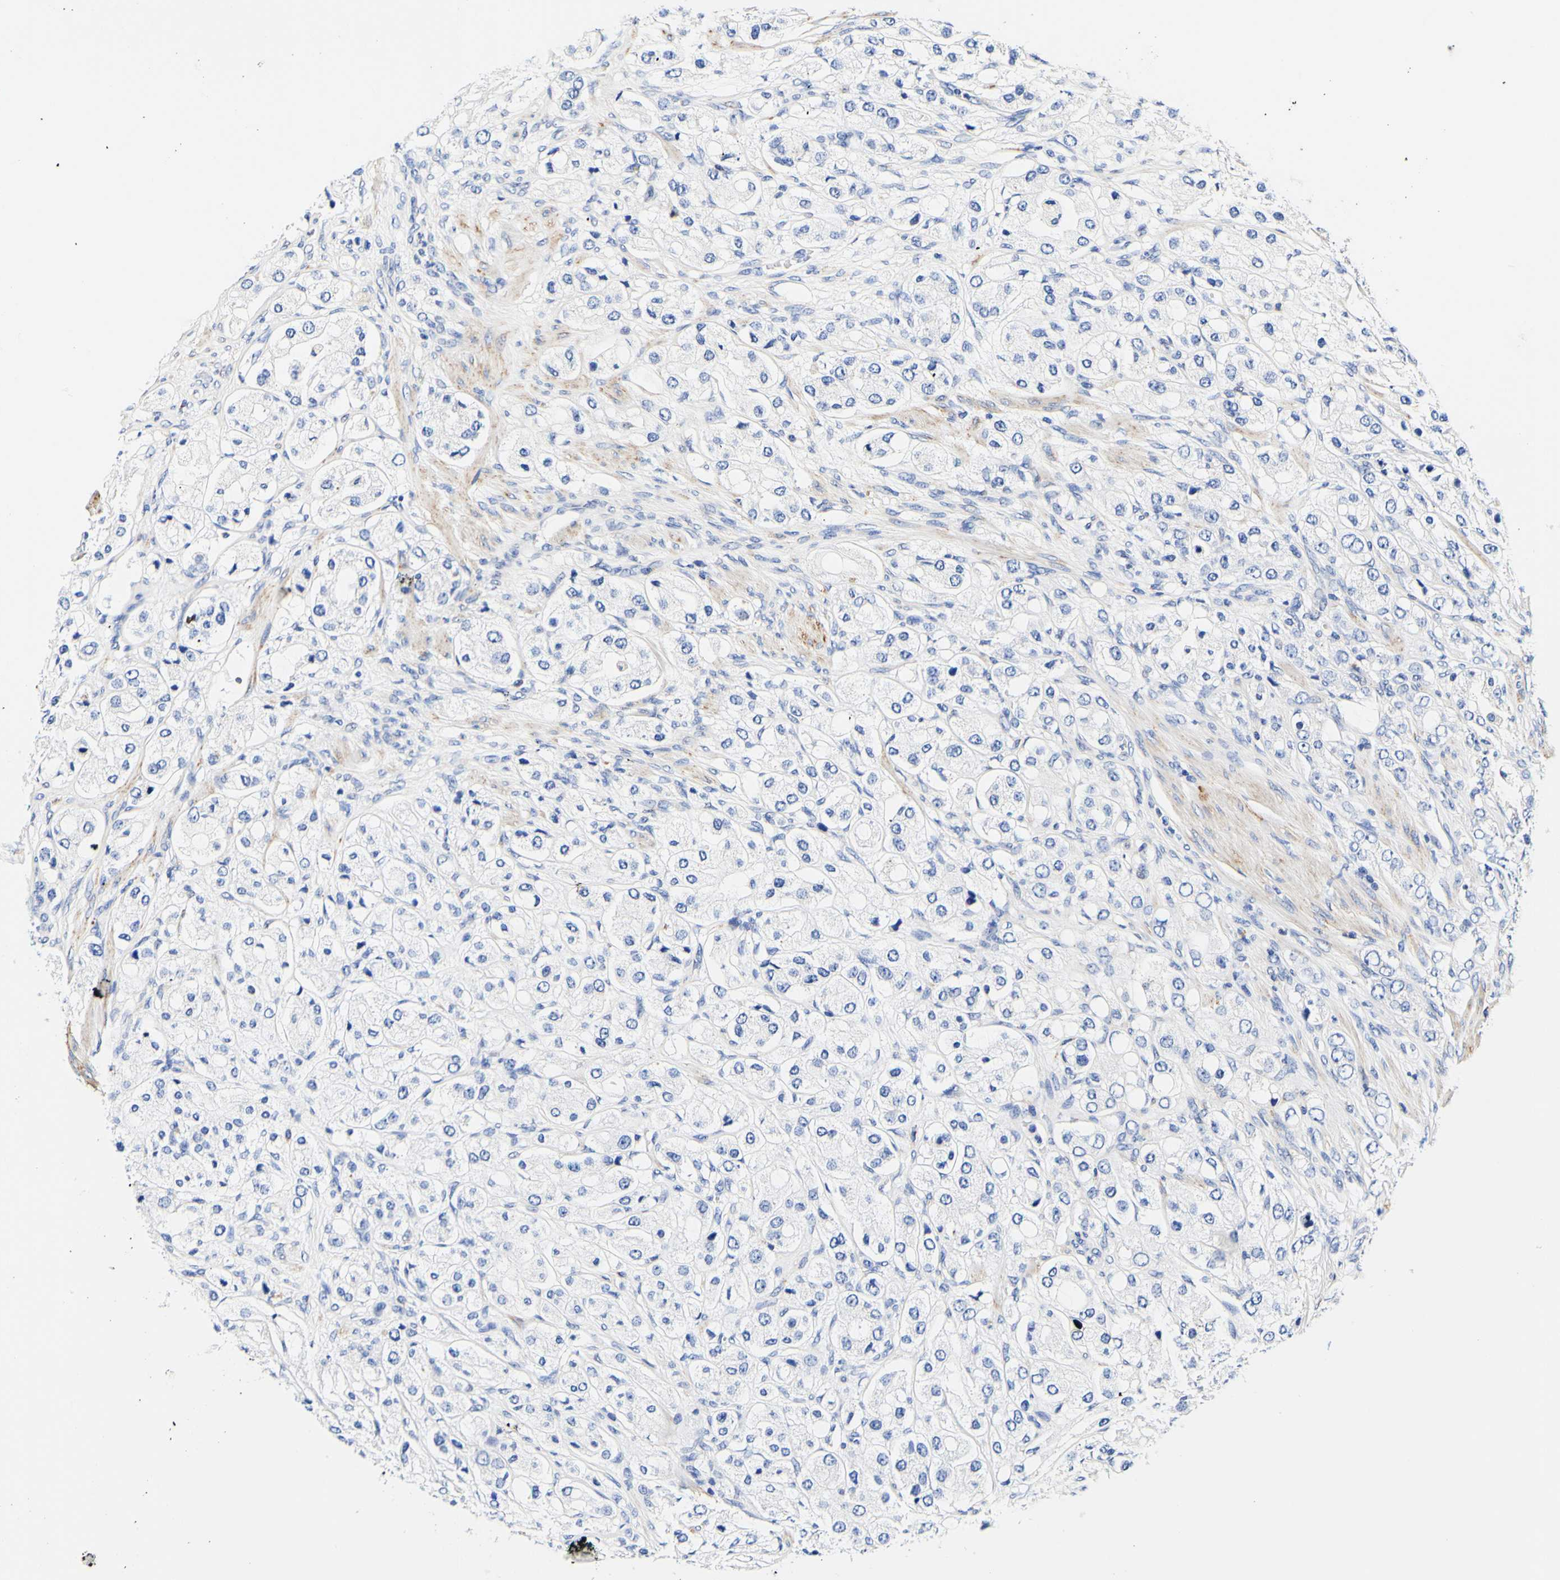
{"staining": {"intensity": "negative", "quantity": "none", "location": "none"}, "tissue": "prostate cancer", "cell_type": "Tumor cells", "image_type": "cancer", "snomed": [{"axis": "morphology", "description": "Adenocarcinoma, High grade"}, {"axis": "topography", "description": "Prostate"}], "caption": "Immunohistochemical staining of prostate adenocarcinoma (high-grade) shows no significant expression in tumor cells.", "gene": "CAMK4", "patient": {"sex": "male", "age": 65}}